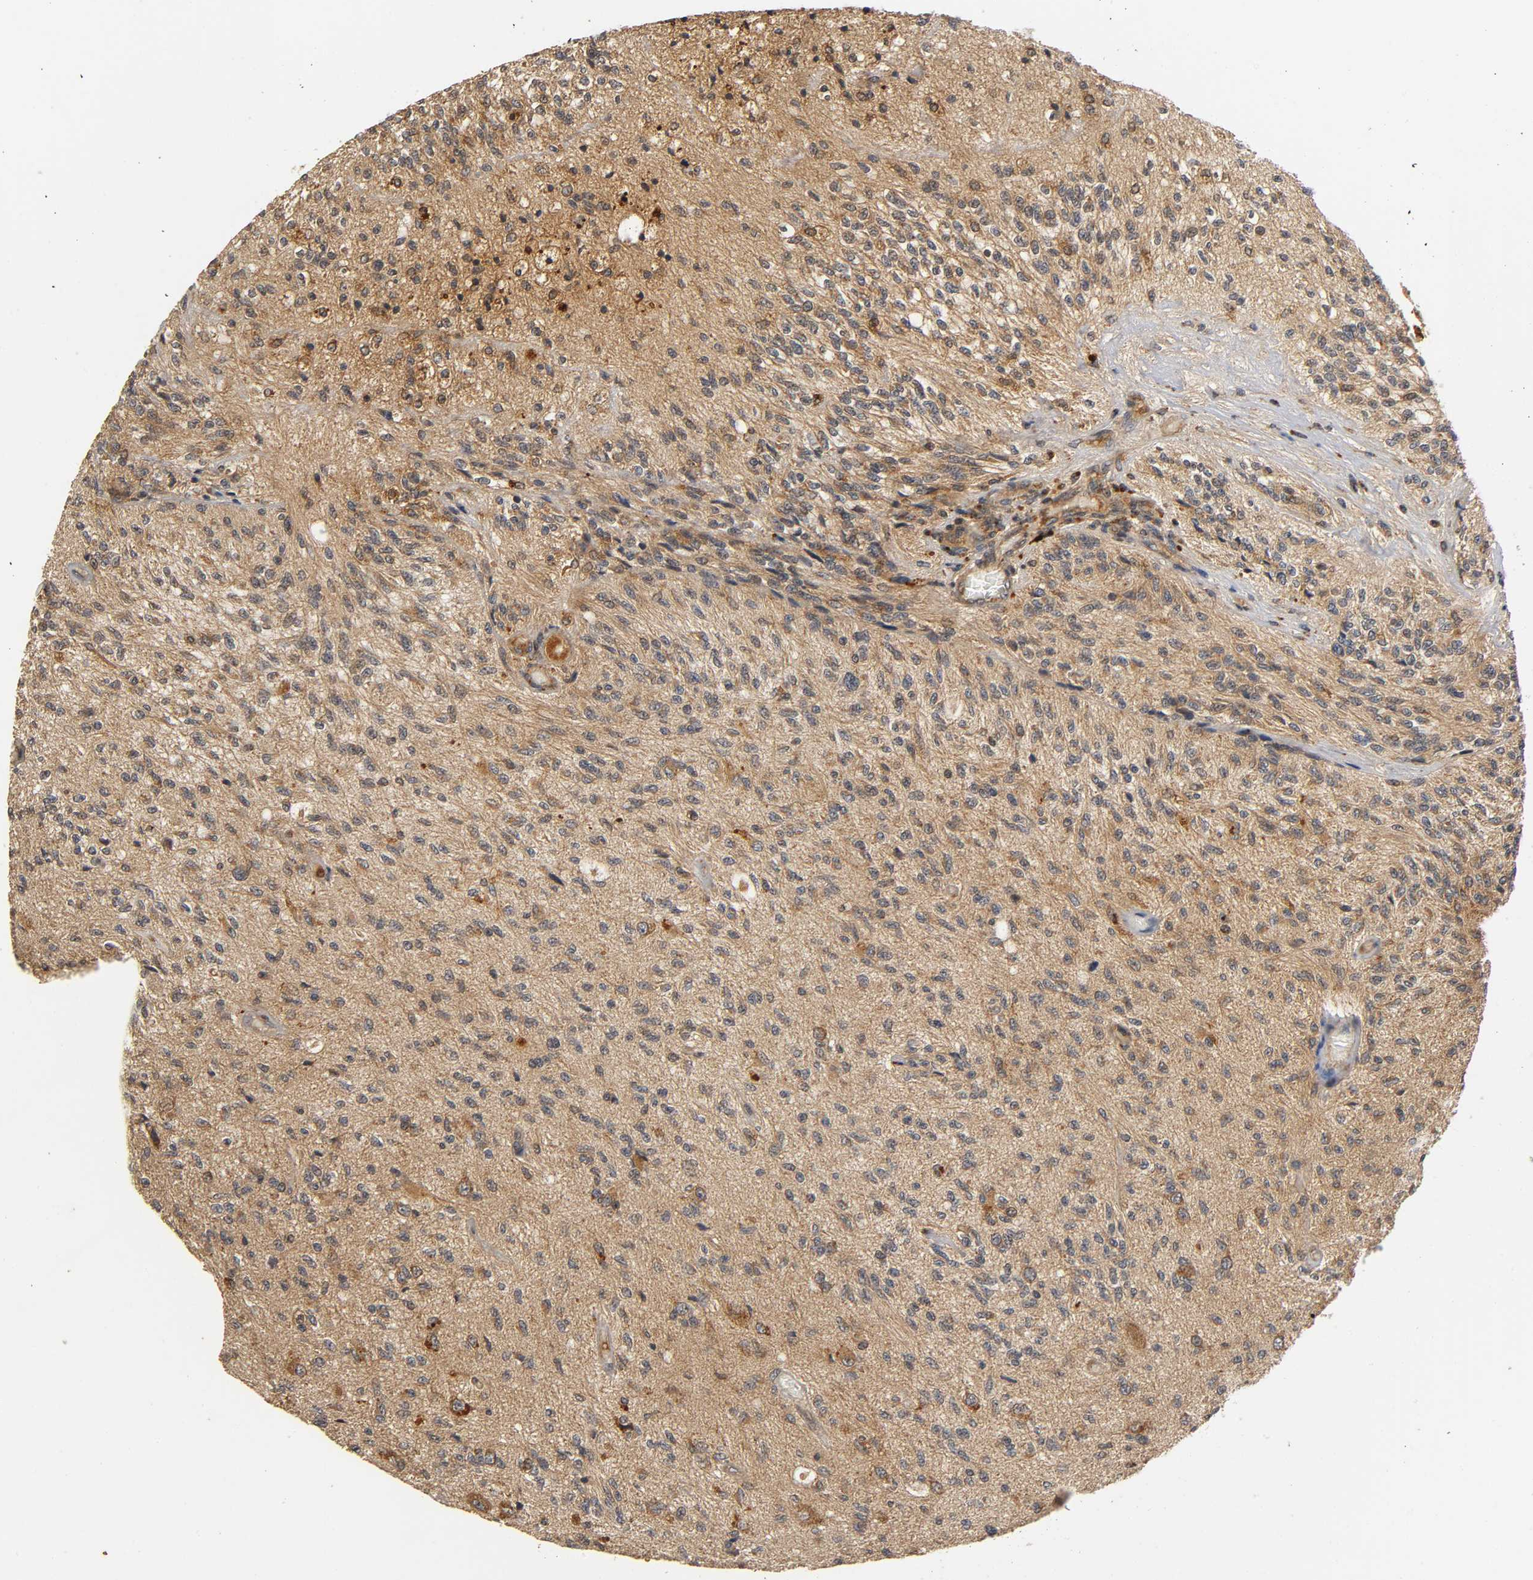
{"staining": {"intensity": "moderate", "quantity": ">75%", "location": "cytoplasmic/membranous"}, "tissue": "glioma", "cell_type": "Tumor cells", "image_type": "cancer", "snomed": [{"axis": "morphology", "description": "Normal tissue, NOS"}, {"axis": "morphology", "description": "Glioma, malignant, High grade"}, {"axis": "topography", "description": "Cerebral cortex"}], "caption": "A brown stain highlights moderate cytoplasmic/membranous expression of a protein in human glioma tumor cells.", "gene": "IKBKB", "patient": {"sex": "male", "age": 77}}